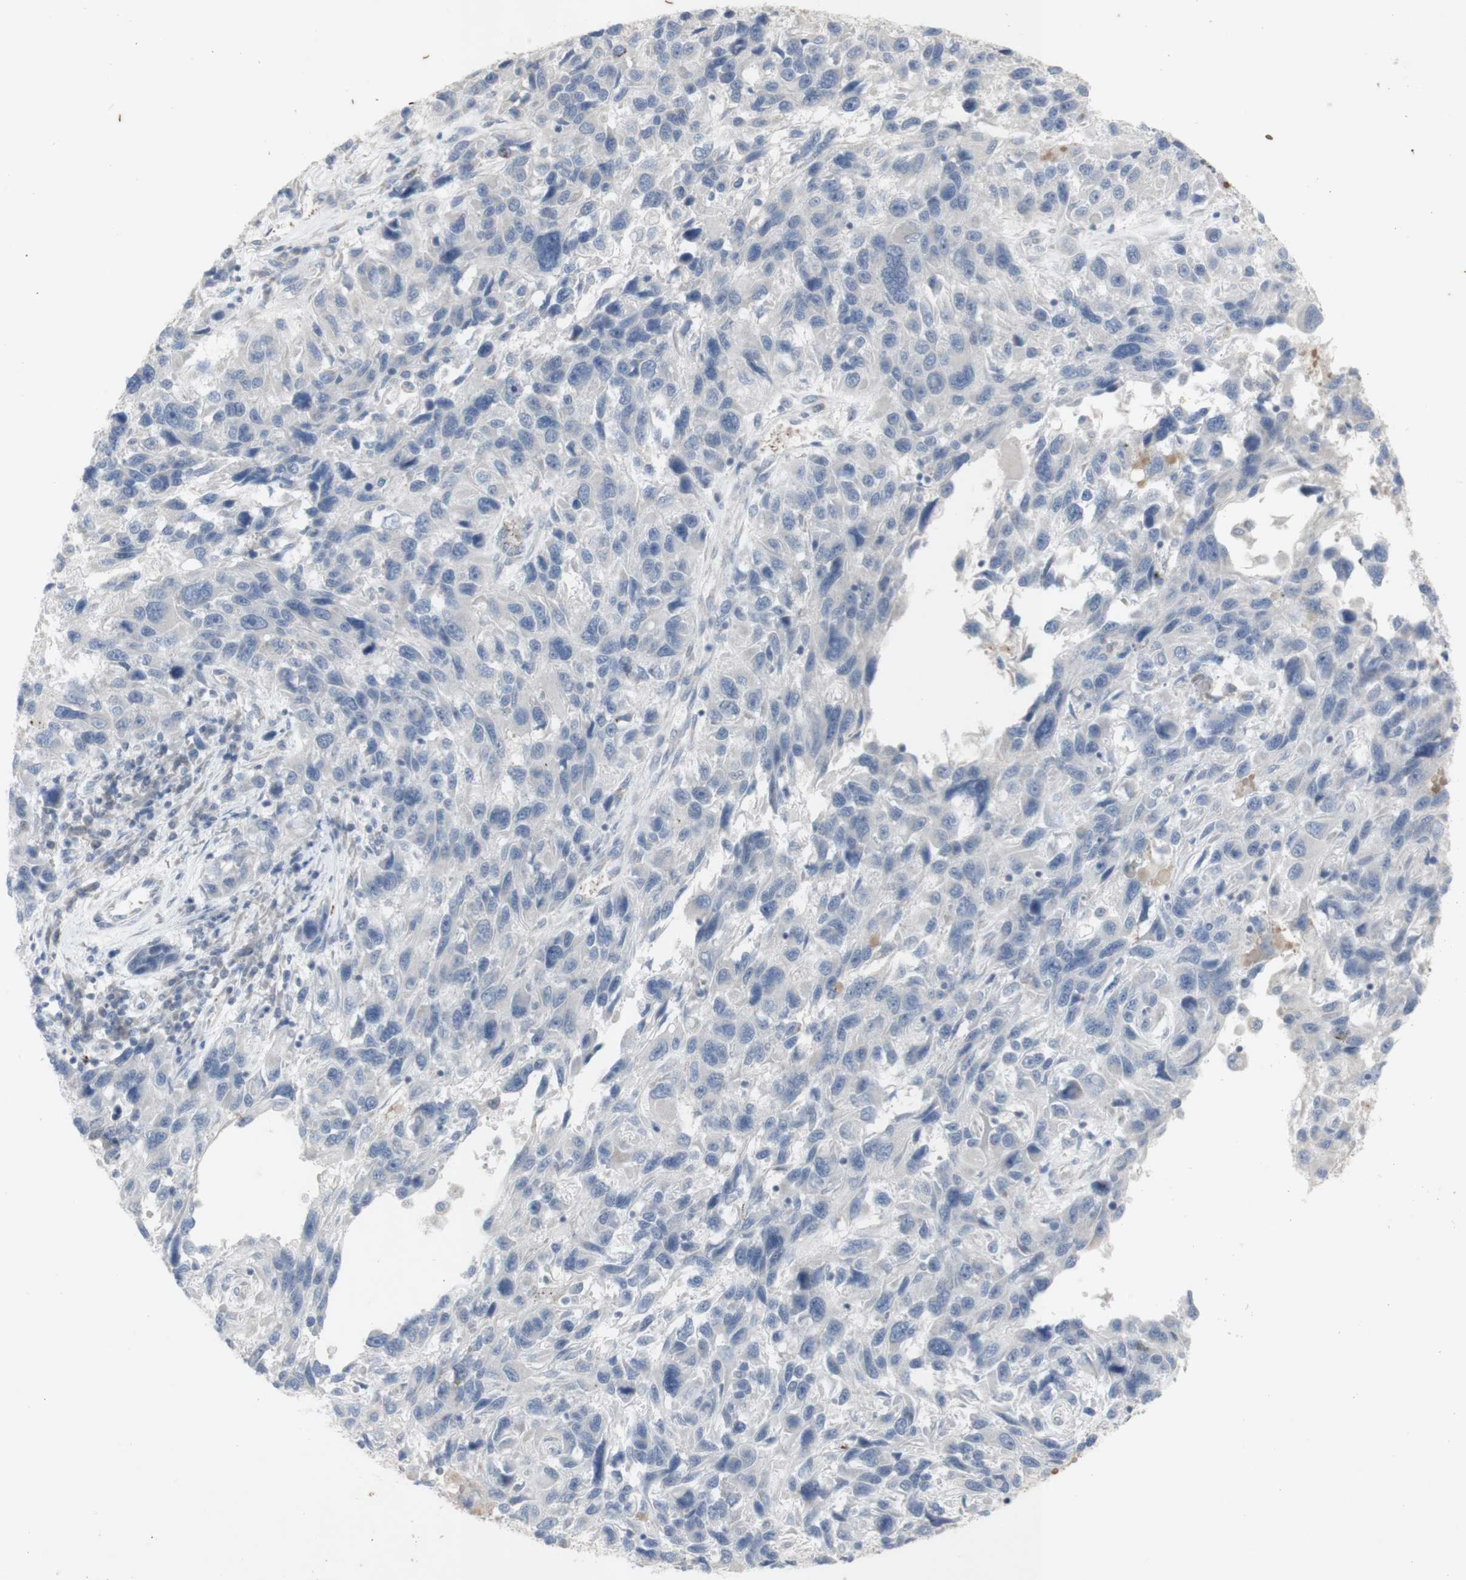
{"staining": {"intensity": "negative", "quantity": "none", "location": "none"}, "tissue": "melanoma", "cell_type": "Tumor cells", "image_type": "cancer", "snomed": [{"axis": "morphology", "description": "Malignant melanoma, NOS"}, {"axis": "topography", "description": "Skin"}], "caption": "Melanoma stained for a protein using IHC shows no staining tumor cells.", "gene": "INS", "patient": {"sex": "male", "age": 53}}